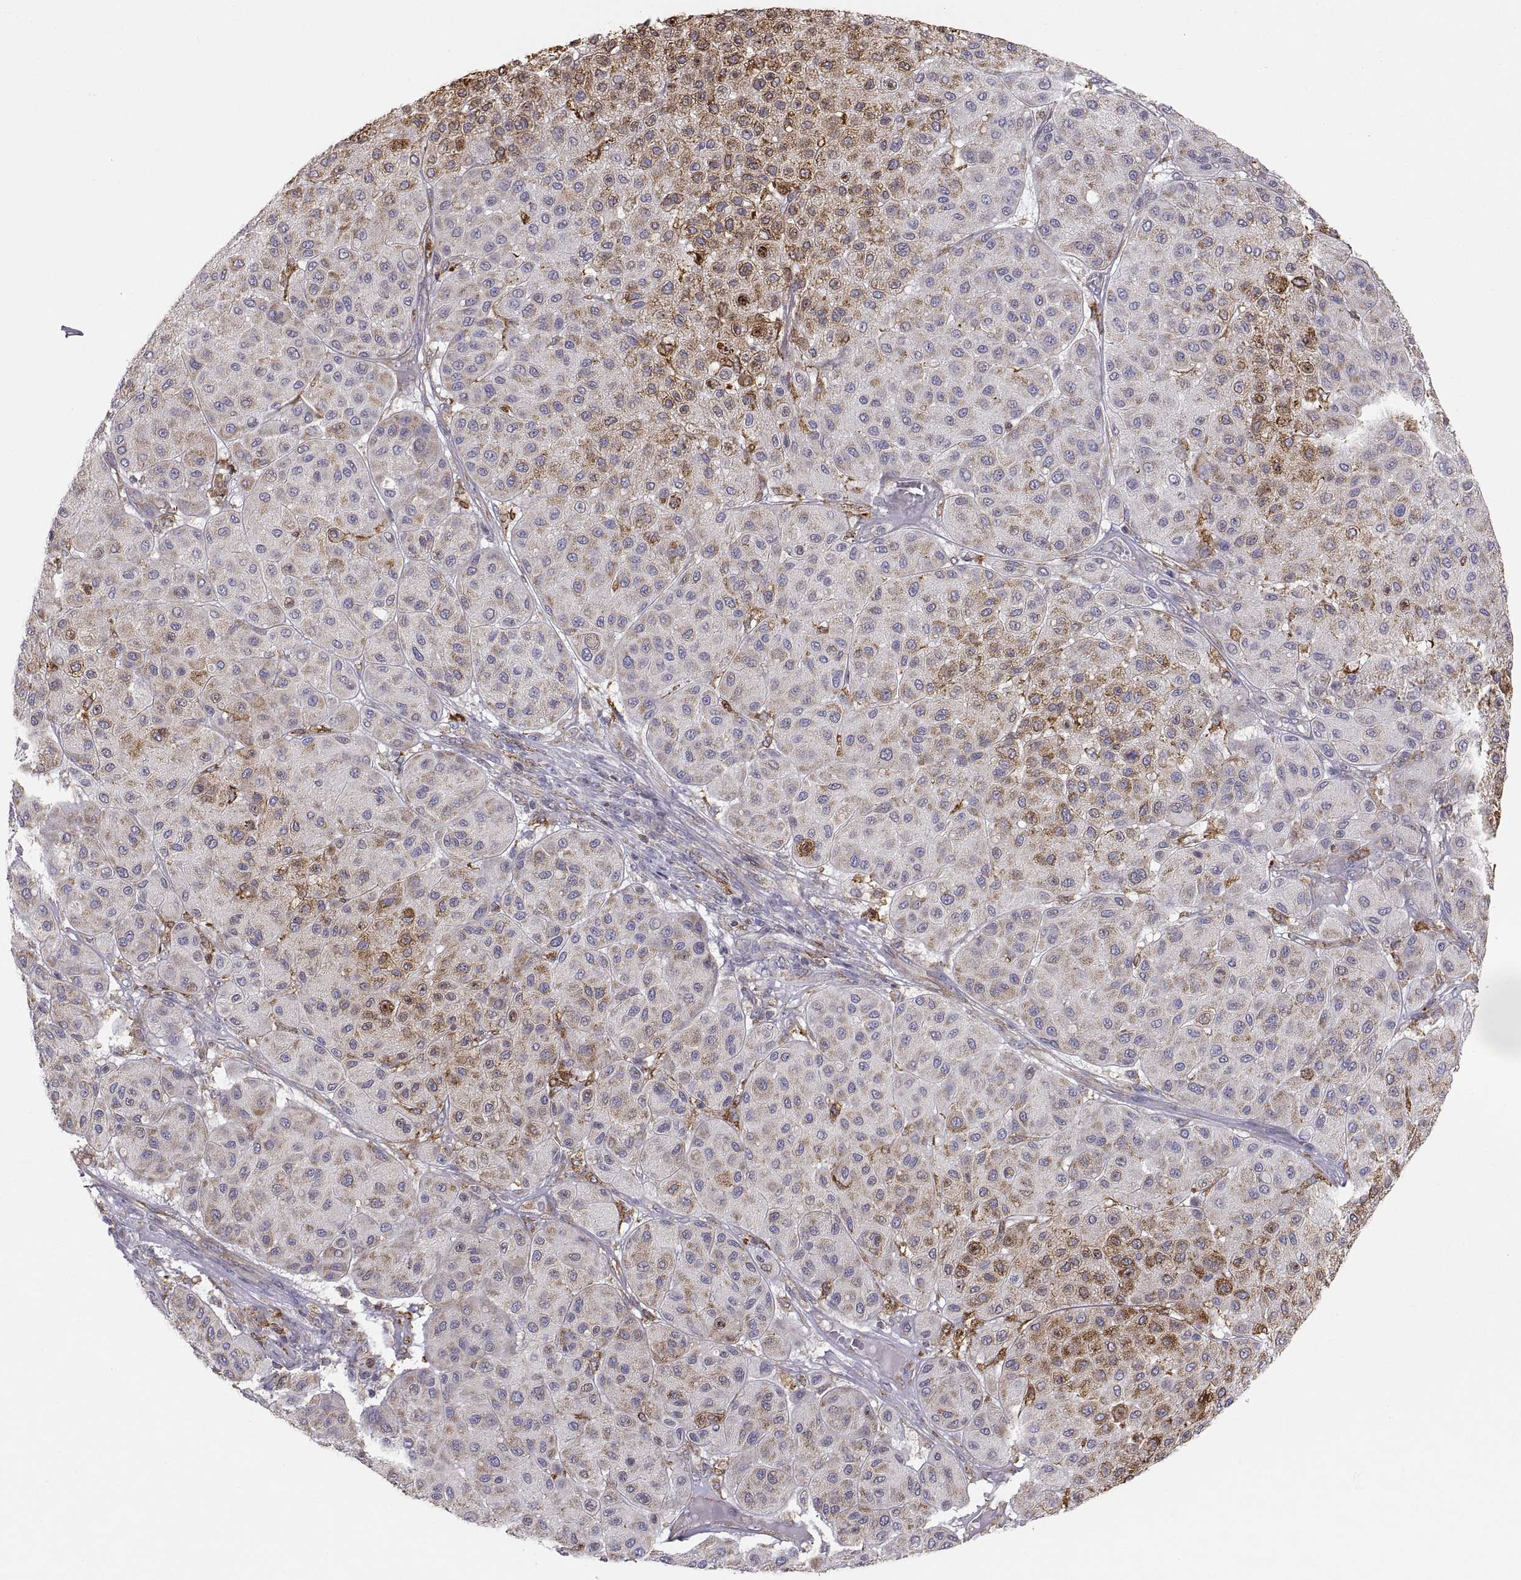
{"staining": {"intensity": "moderate", "quantity": "25%-75%", "location": "cytoplasmic/membranous"}, "tissue": "melanoma", "cell_type": "Tumor cells", "image_type": "cancer", "snomed": [{"axis": "morphology", "description": "Malignant melanoma, Metastatic site"}, {"axis": "topography", "description": "Smooth muscle"}], "caption": "A photomicrograph of human malignant melanoma (metastatic site) stained for a protein displays moderate cytoplasmic/membranous brown staining in tumor cells.", "gene": "ERO1A", "patient": {"sex": "male", "age": 41}}